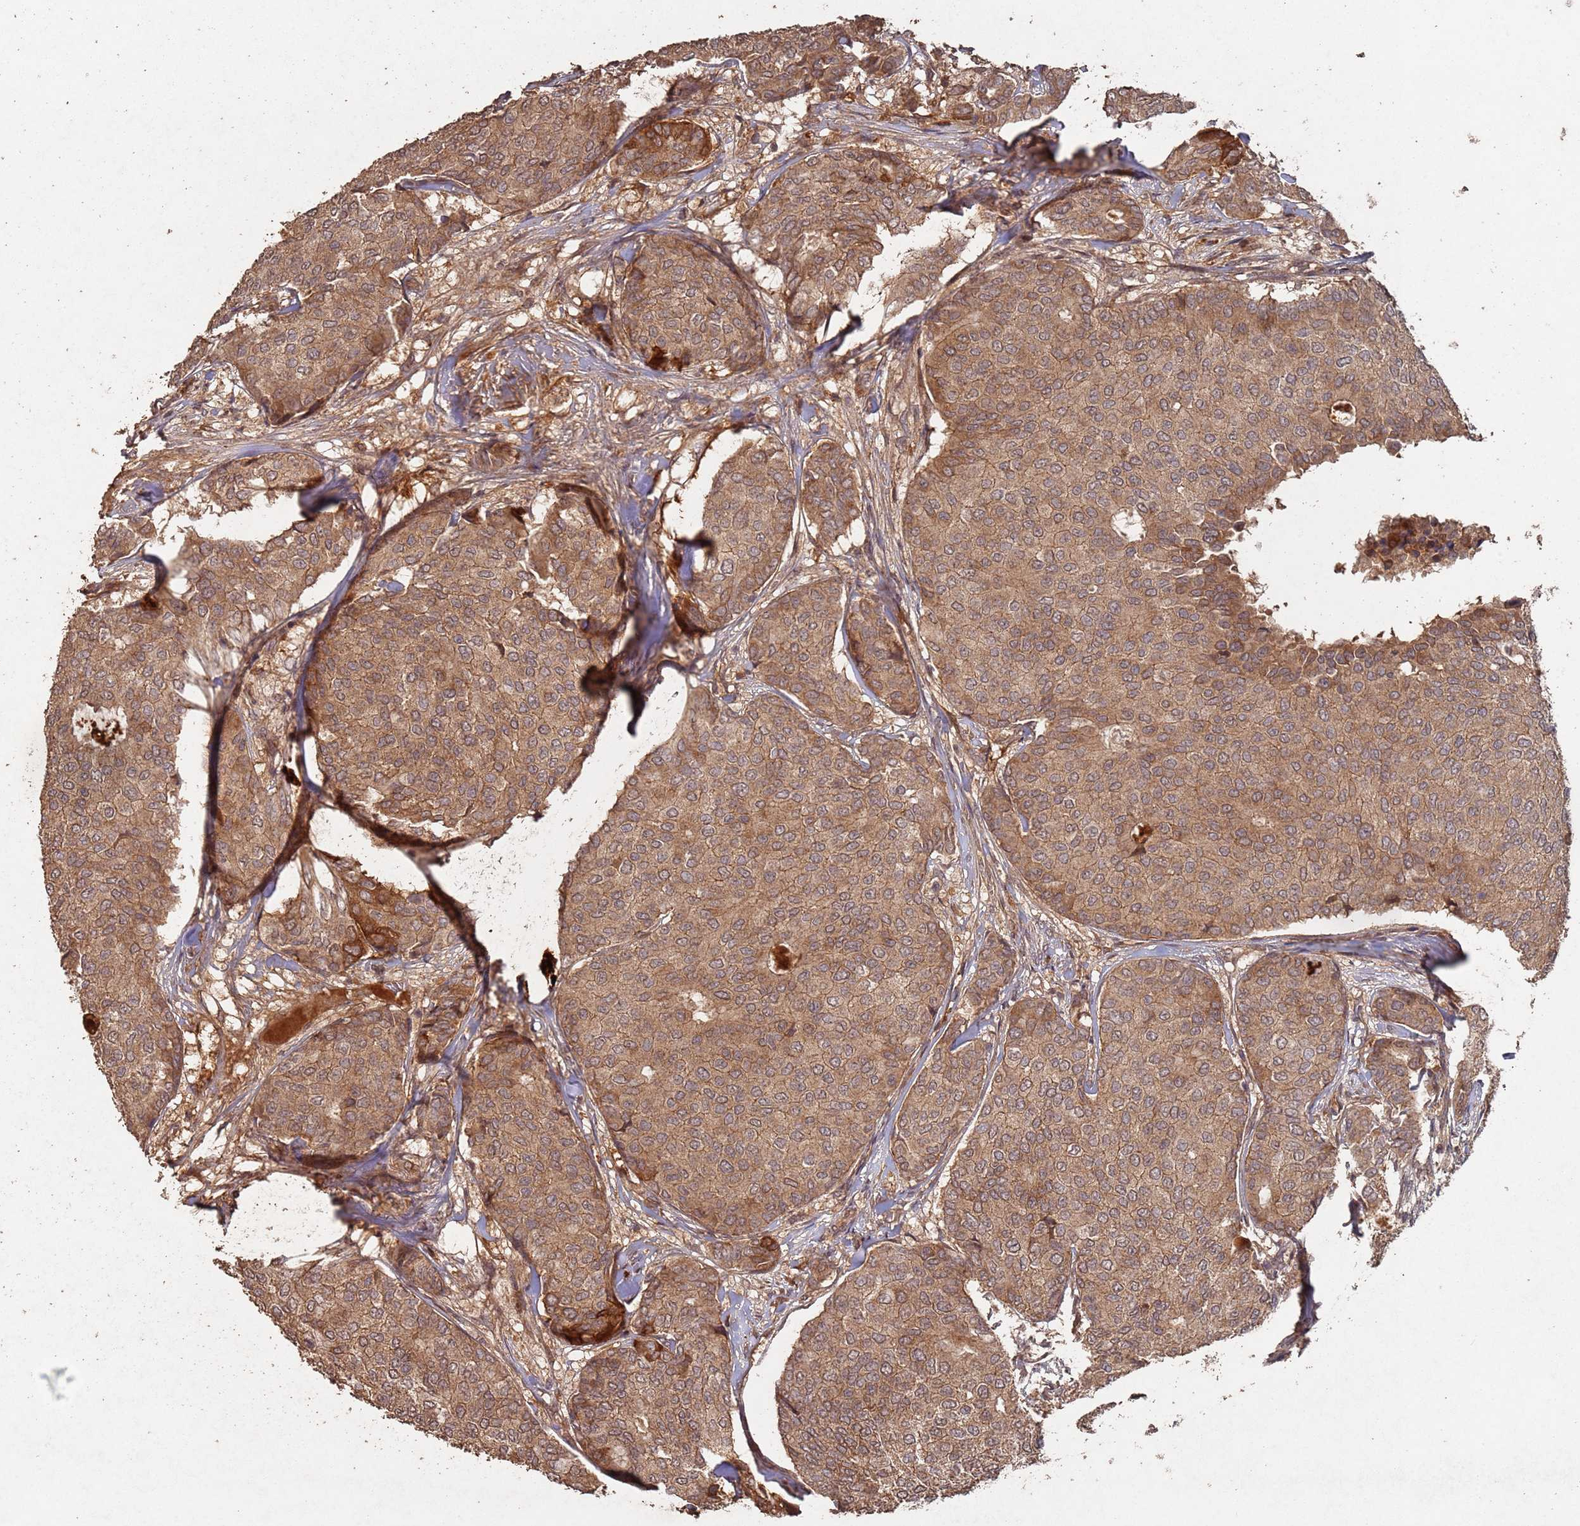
{"staining": {"intensity": "moderate", "quantity": ">75%", "location": "cytoplasmic/membranous"}, "tissue": "breast cancer", "cell_type": "Tumor cells", "image_type": "cancer", "snomed": [{"axis": "morphology", "description": "Duct carcinoma"}, {"axis": "topography", "description": "Breast"}], "caption": "Protein expression analysis of breast infiltrating ductal carcinoma reveals moderate cytoplasmic/membranous expression in approximately >75% of tumor cells.", "gene": "FRAT1", "patient": {"sex": "female", "age": 75}}